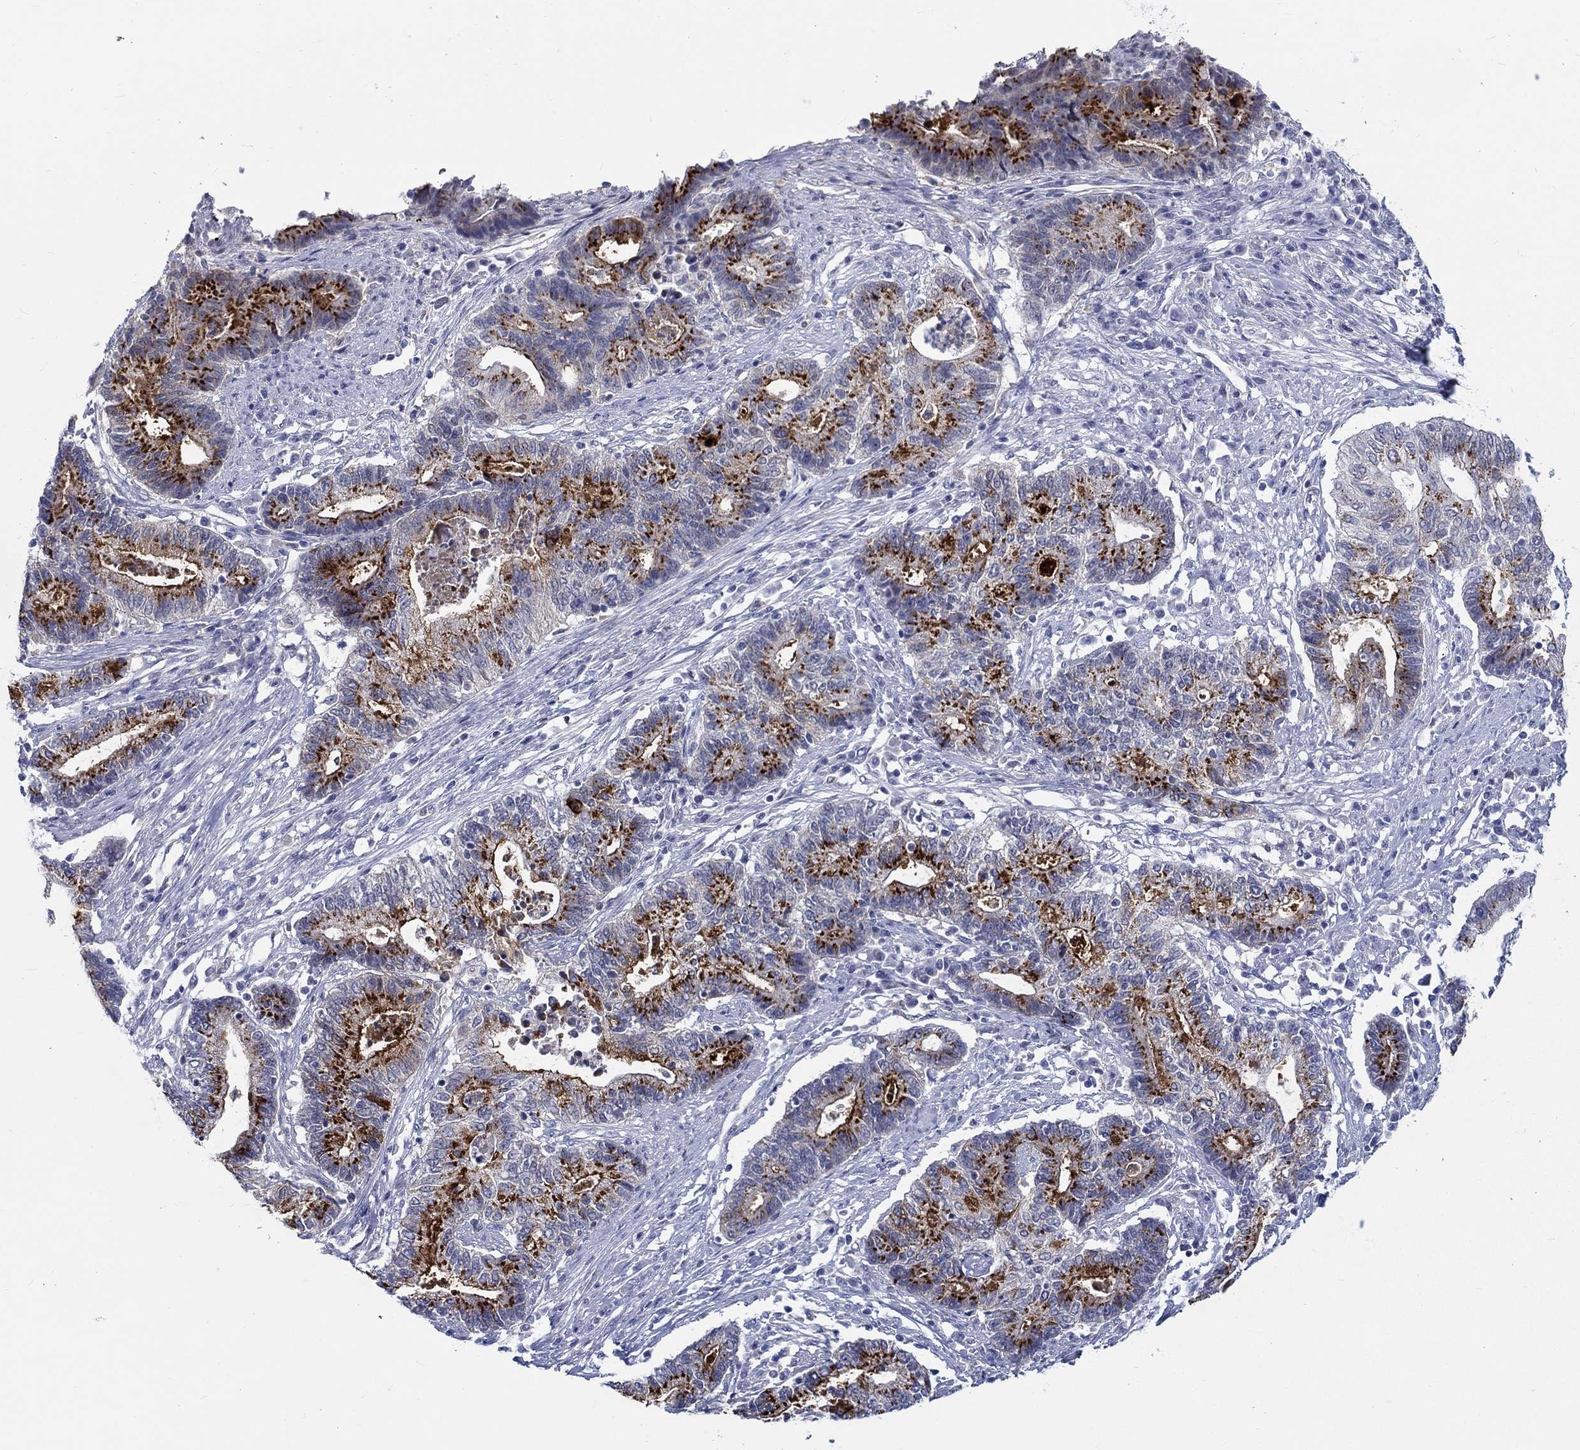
{"staining": {"intensity": "strong", "quantity": ">75%", "location": "cytoplasmic/membranous"}, "tissue": "endometrial cancer", "cell_type": "Tumor cells", "image_type": "cancer", "snomed": [{"axis": "morphology", "description": "Adenocarcinoma, NOS"}, {"axis": "topography", "description": "Uterus"}, {"axis": "topography", "description": "Endometrium"}], "caption": "Endometrial cancer (adenocarcinoma) stained for a protein (brown) demonstrates strong cytoplasmic/membranous positive expression in approximately >75% of tumor cells.", "gene": "ST6GALNAC1", "patient": {"sex": "female", "age": 54}}